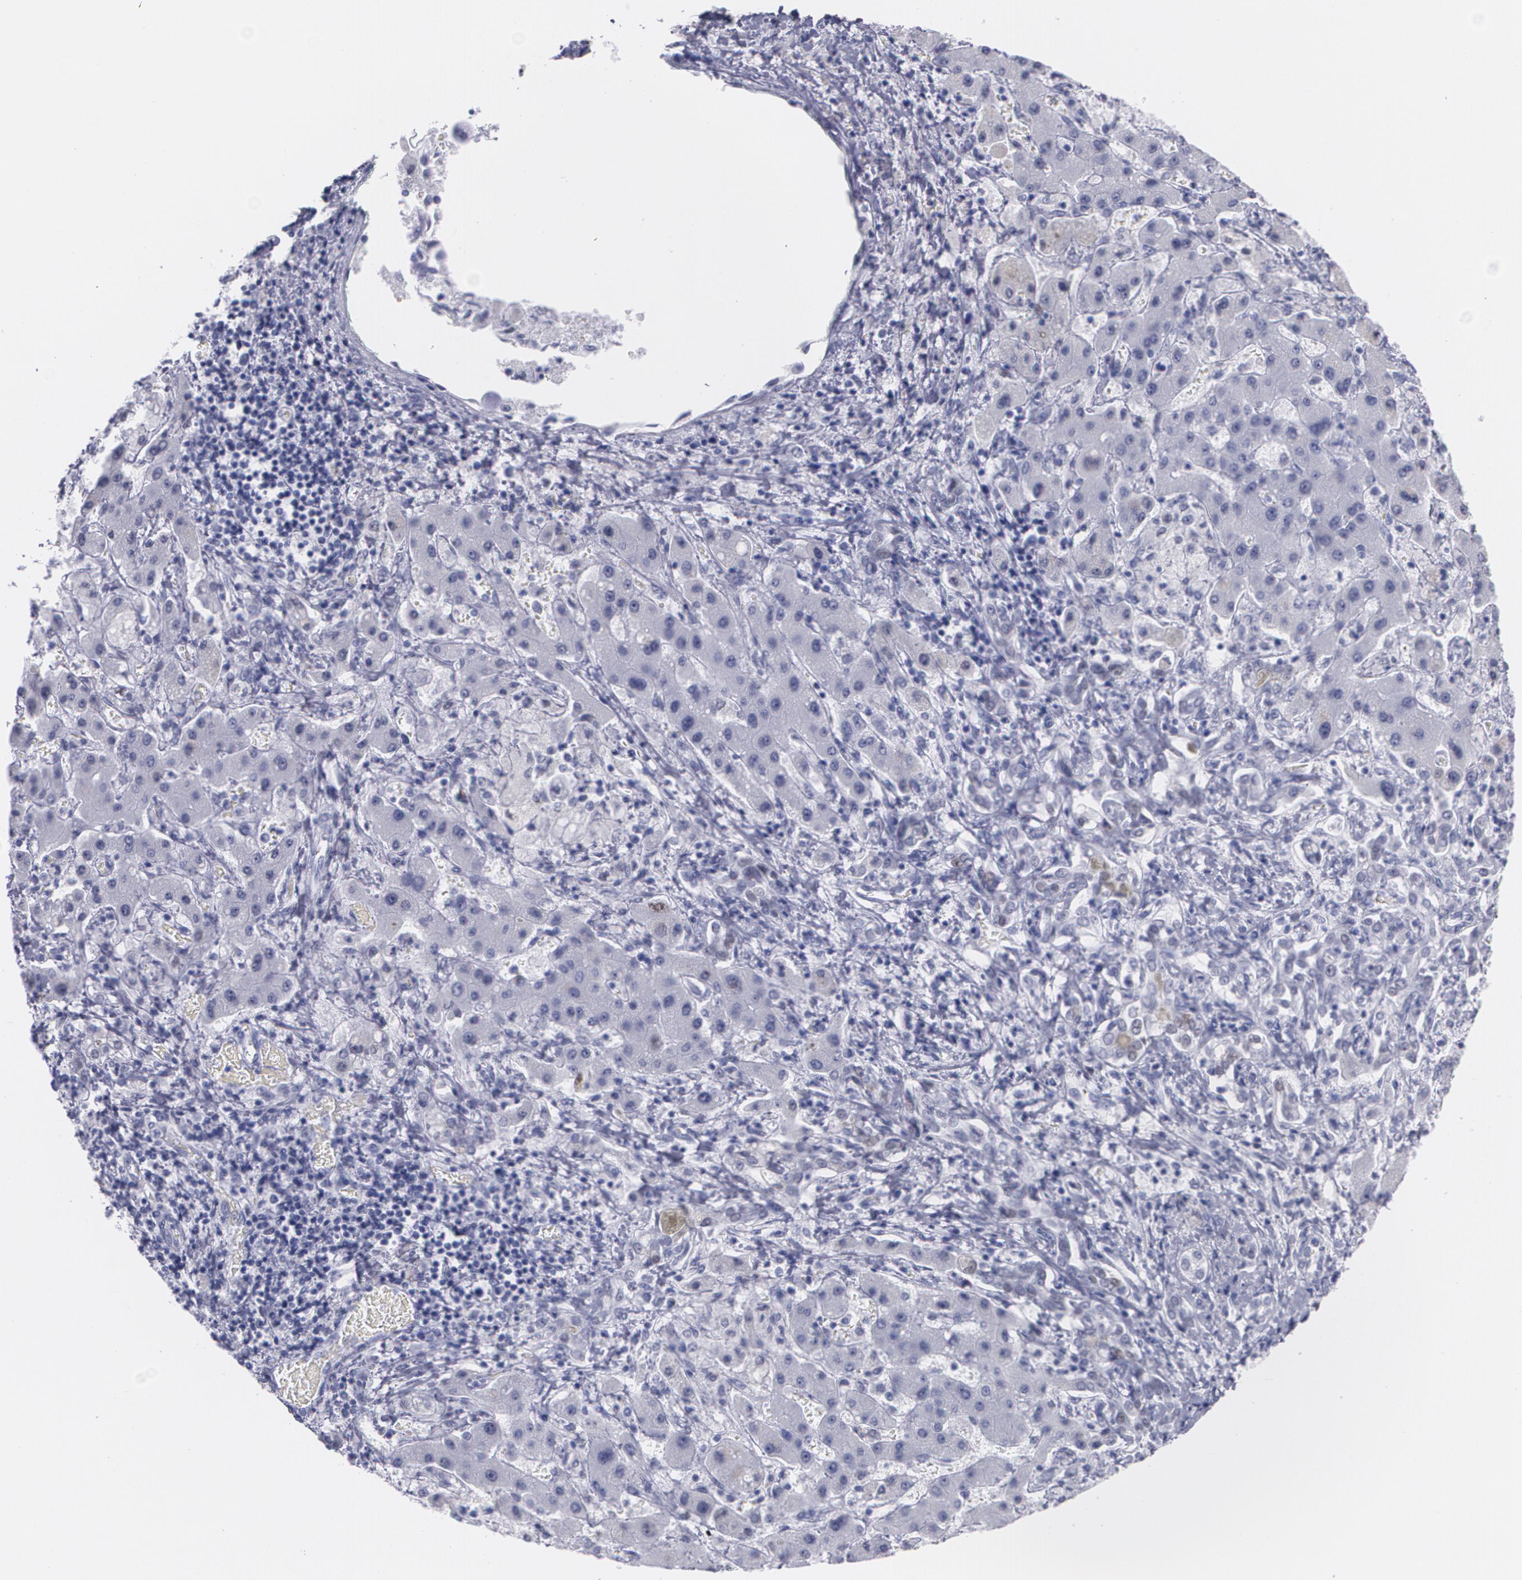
{"staining": {"intensity": "negative", "quantity": "none", "location": "none"}, "tissue": "liver cancer", "cell_type": "Tumor cells", "image_type": "cancer", "snomed": [{"axis": "morphology", "description": "Cholangiocarcinoma"}, {"axis": "topography", "description": "Liver"}], "caption": "Tumor cells show no significant protein positivity in cholangiocarcinoma (liver). Brightfield microscopy of immunohistochemistry (IHC) stained with DAB (3,3'-diaminobenzidine) (brown) and hematoxylin (blue), captured at high magnification.", "gene": "TP53", "patient": {"sex": "male", "age": 50}}